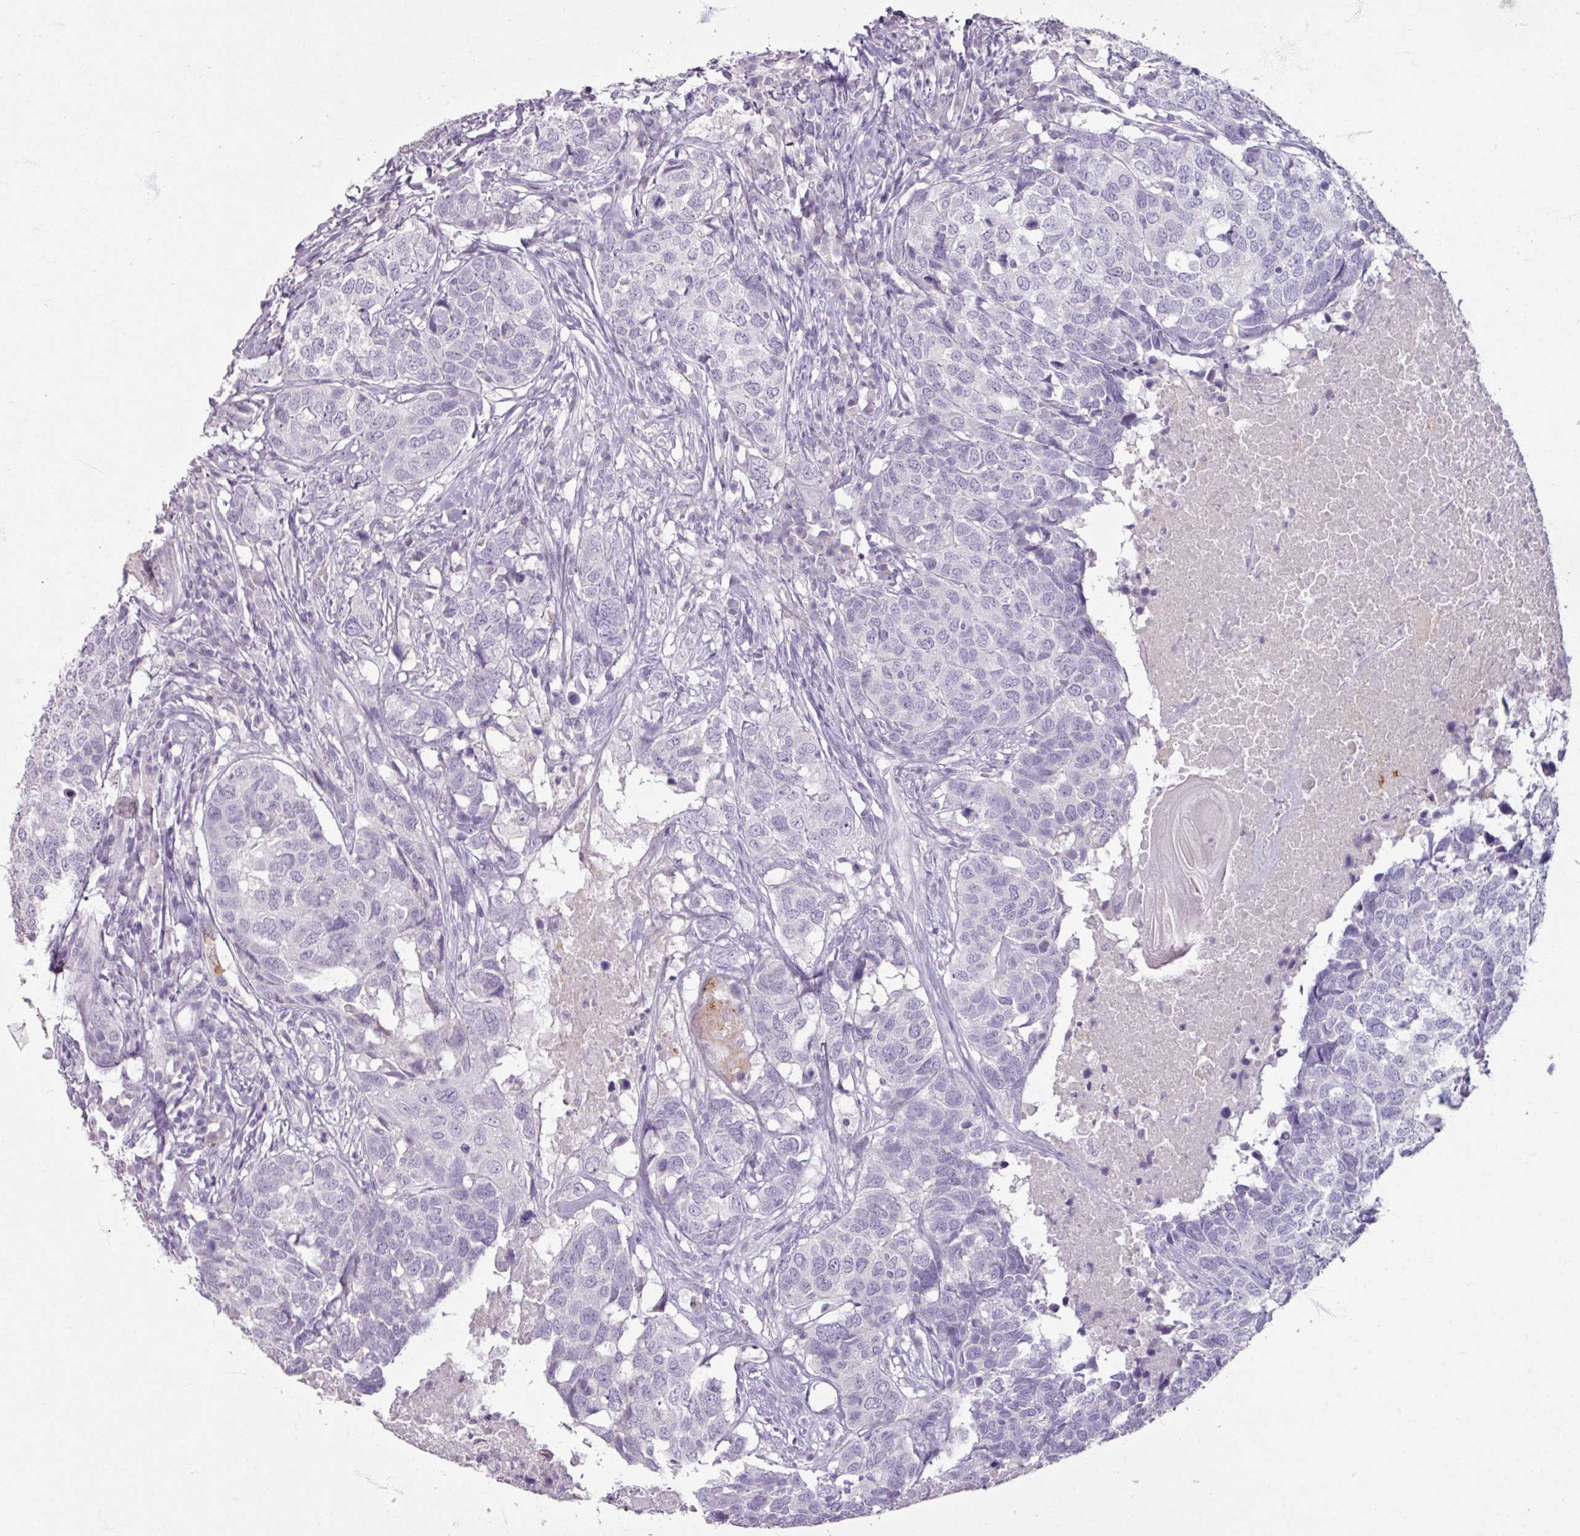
{"staining": {"intensity": "negative", "quantity": "none", "location": "none"}, "tissue": "head and neck cancer", "cell_type": "Tumor cells", "image_type": "cancer", "snomed": [{"axis": "morphology", "description": "Squamous cell carcinoma, NOS"}, {"axis": "topography", "description": "Head-Neck"}], "caption": "The immunohistochemistry photomicrograph has no significant expression in tumor cells of squamous cell carcinoma (head and neck) tissue. (DAB (3,3'-diaminobenzidine) immunohistochemistry with hematoxylin counter stain).", "gene": "SLC27A5", "patient": {"sex": "male", "age": 66}}